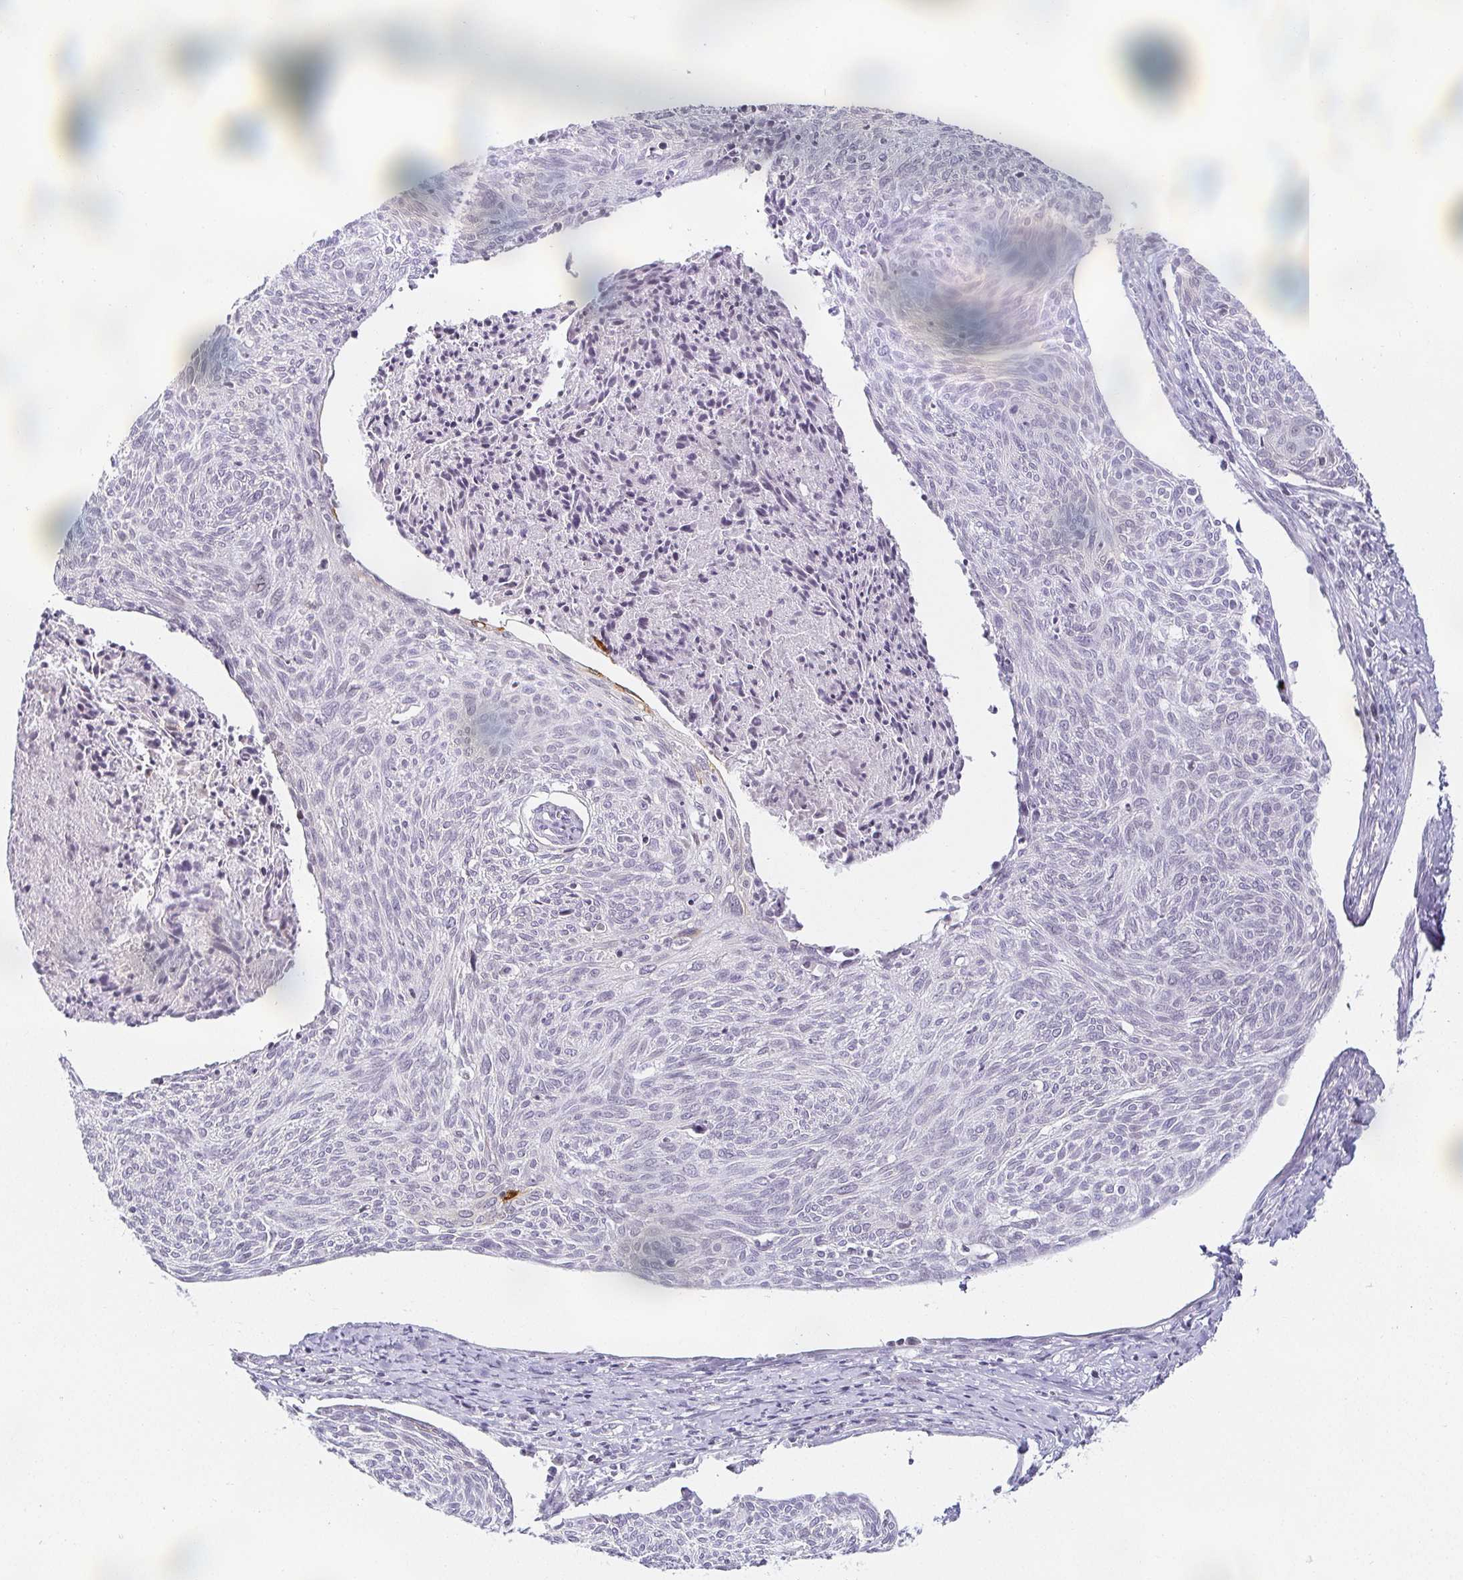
{"staining": {"intensity": "negative", "quantity": "none", "location": "none"}, "tissue": "cervical cancer", "cell_type": "Tumor cells", "image_type": "cancer", "snomed": [{"axis": "morphology", "description": "Squamous cell carcinoma, NOS"}, {"axis": "topography", "description": "Cervix"}], "caption": "Micrograph shows no protein positivity in tumor cells of cervical cancer tissue.", "gene": "ACAN", "patient": {"sex": "female", "age": 49}}